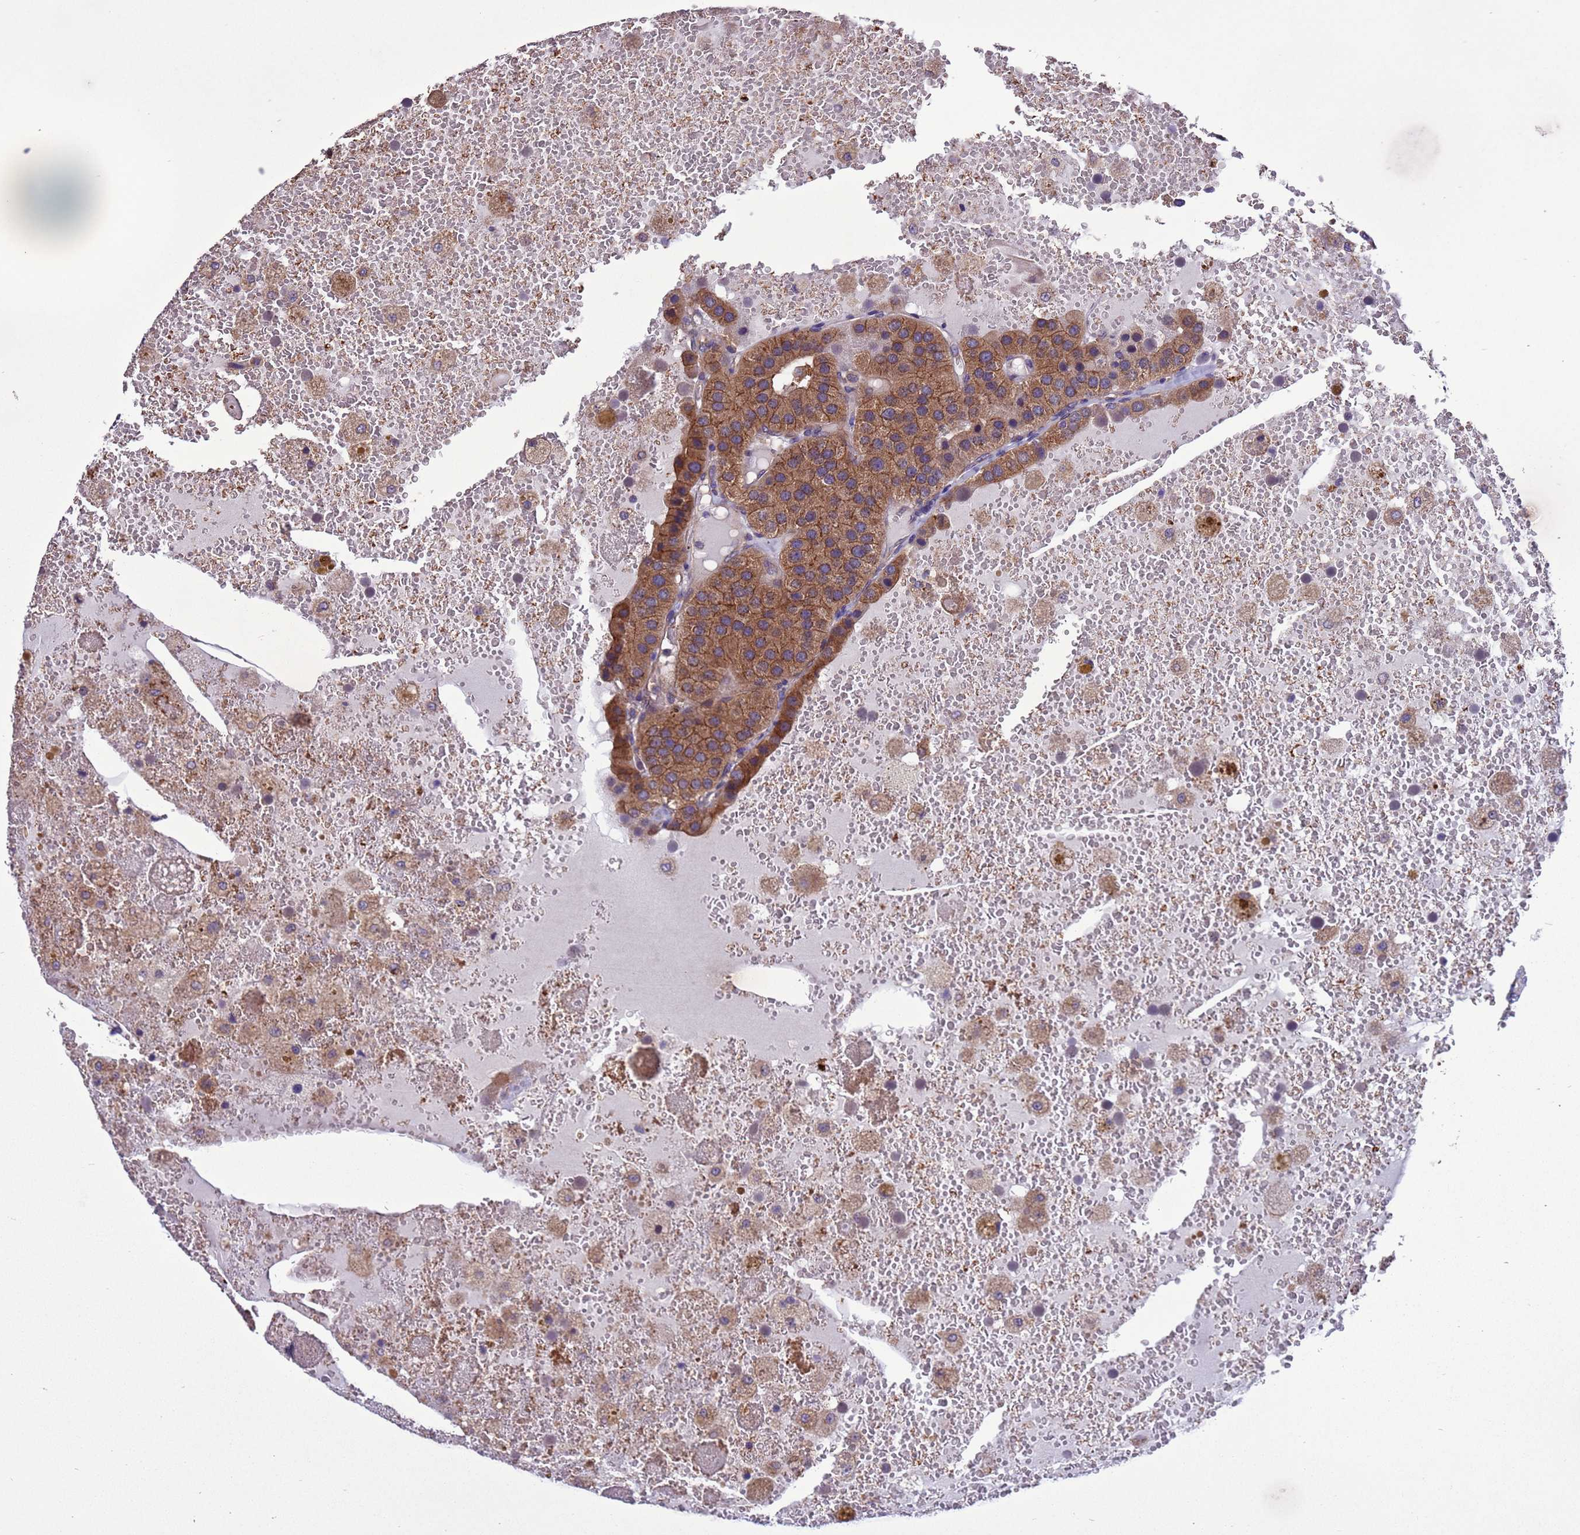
{"staining": {"intensity": "strong", "quantity": ">75%", "location": "cytoplasmic/membranous"}, "tissue": "parathyroid gland", "cell_type": "Glandular cells", "image_type": "normal", "snomed": [{"axis": "morphology", "description": "Normal tissue, NOS"}, {"axis": "morphology", "description": "Adenoma, NOS"}, {"axis": "topography", "description": "Parathyroid gland"}], "caption": "Immunohistochemistry (IHC) (DAB (3,3'-diaminobenzidine)) staining of benign human parathyroid gland shows strong cytoplasmic/membranous protein expression in about >75% of glandular cells.", "gene": "ARHGAP12", "patient": {"sex": "female", "age": 86}}